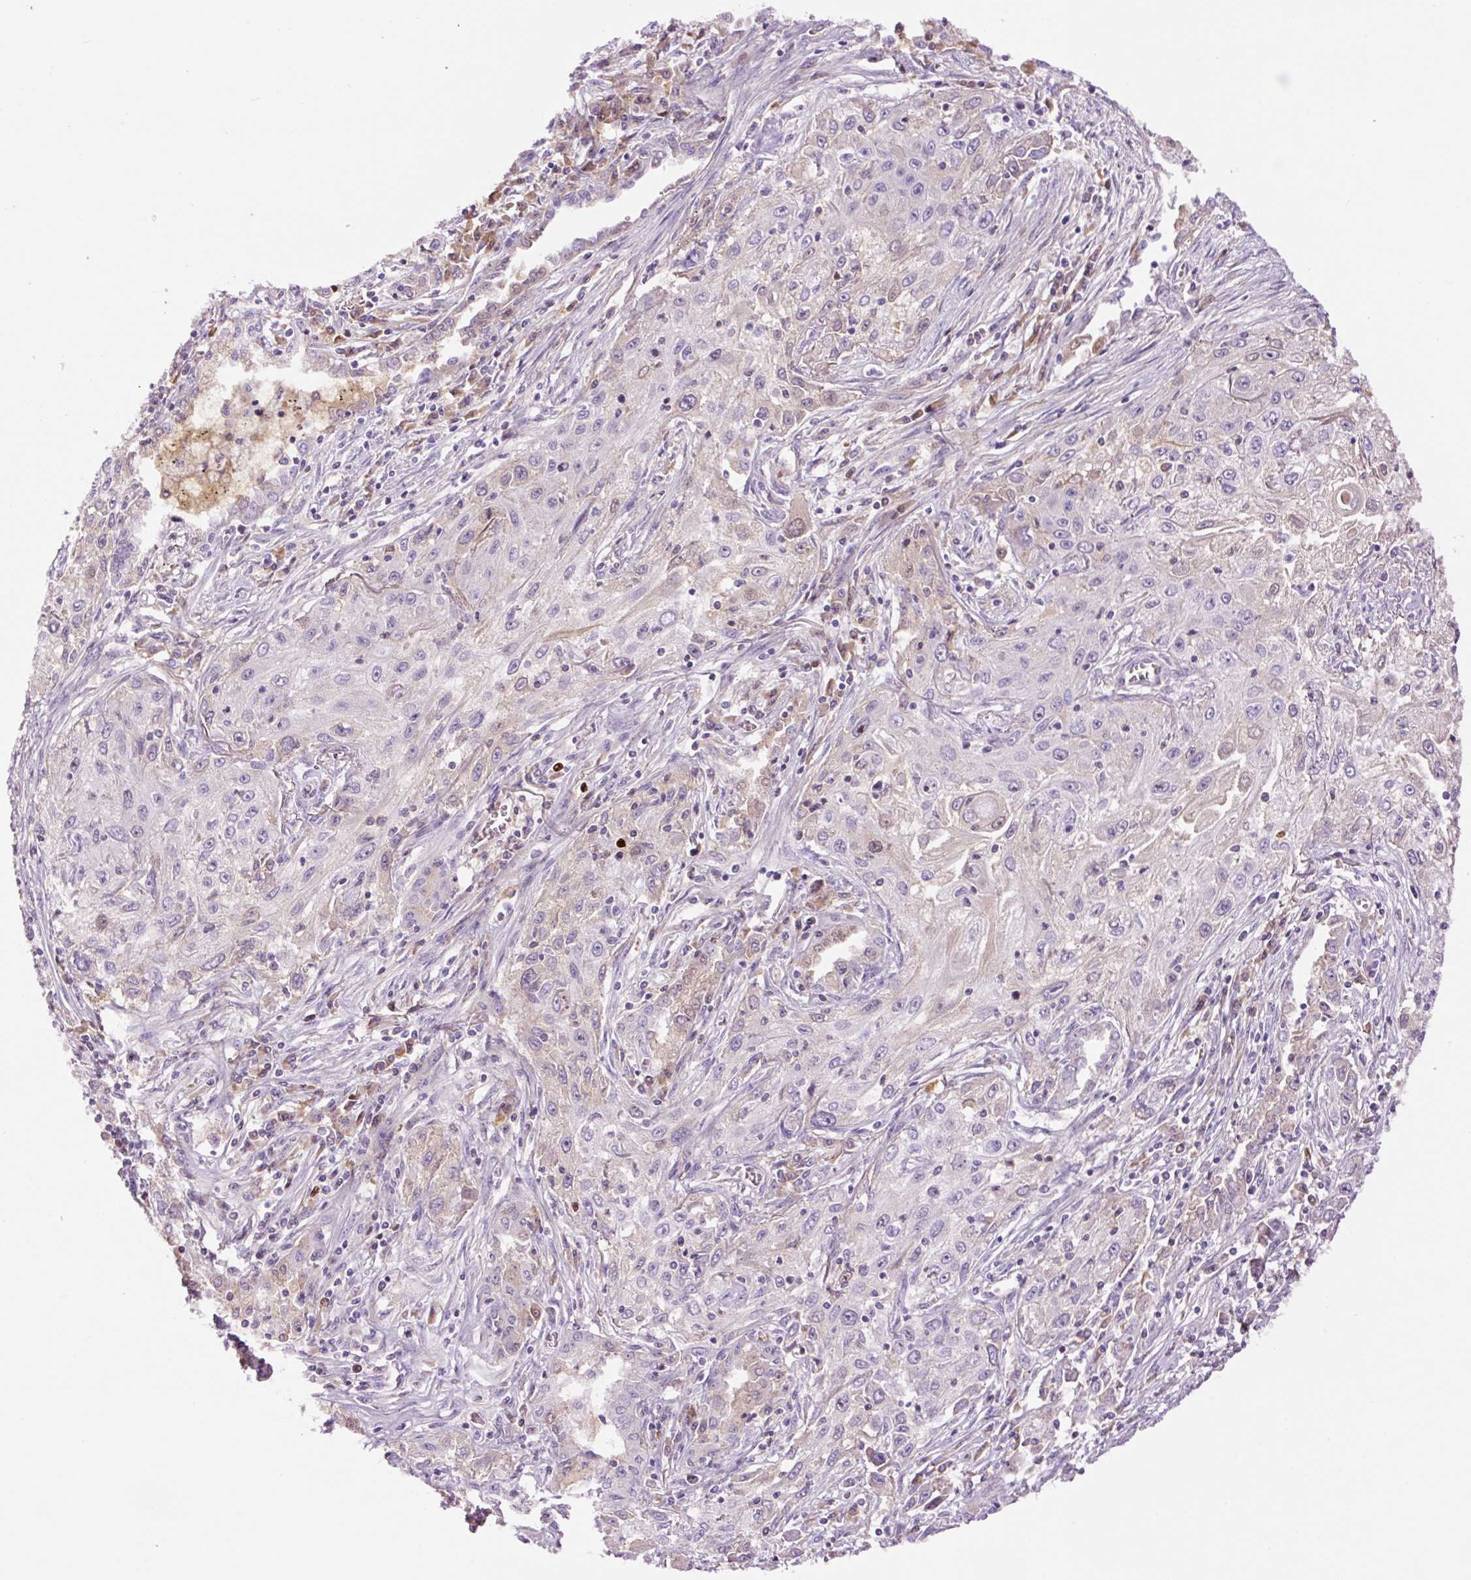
{"staining": {"intensity": "weak", "quantity": "<25%", "location": "cytoplasmic/membranous"}, "tissue": "lung cancer", "cell_type": "Tumor cells", "image_type": "cancer", "snomed": [{"axis": "morphology", "description": "Squamous cell carcinoma, NOS"}, {"axis": "topography", "description": "Lung"}], "caption": "Lung cancer was stained to show a protein in brown. There is no significant staining in tumor cells.", "gene": "DPPA4", "patient": {"sex": "female", "age": 69}}